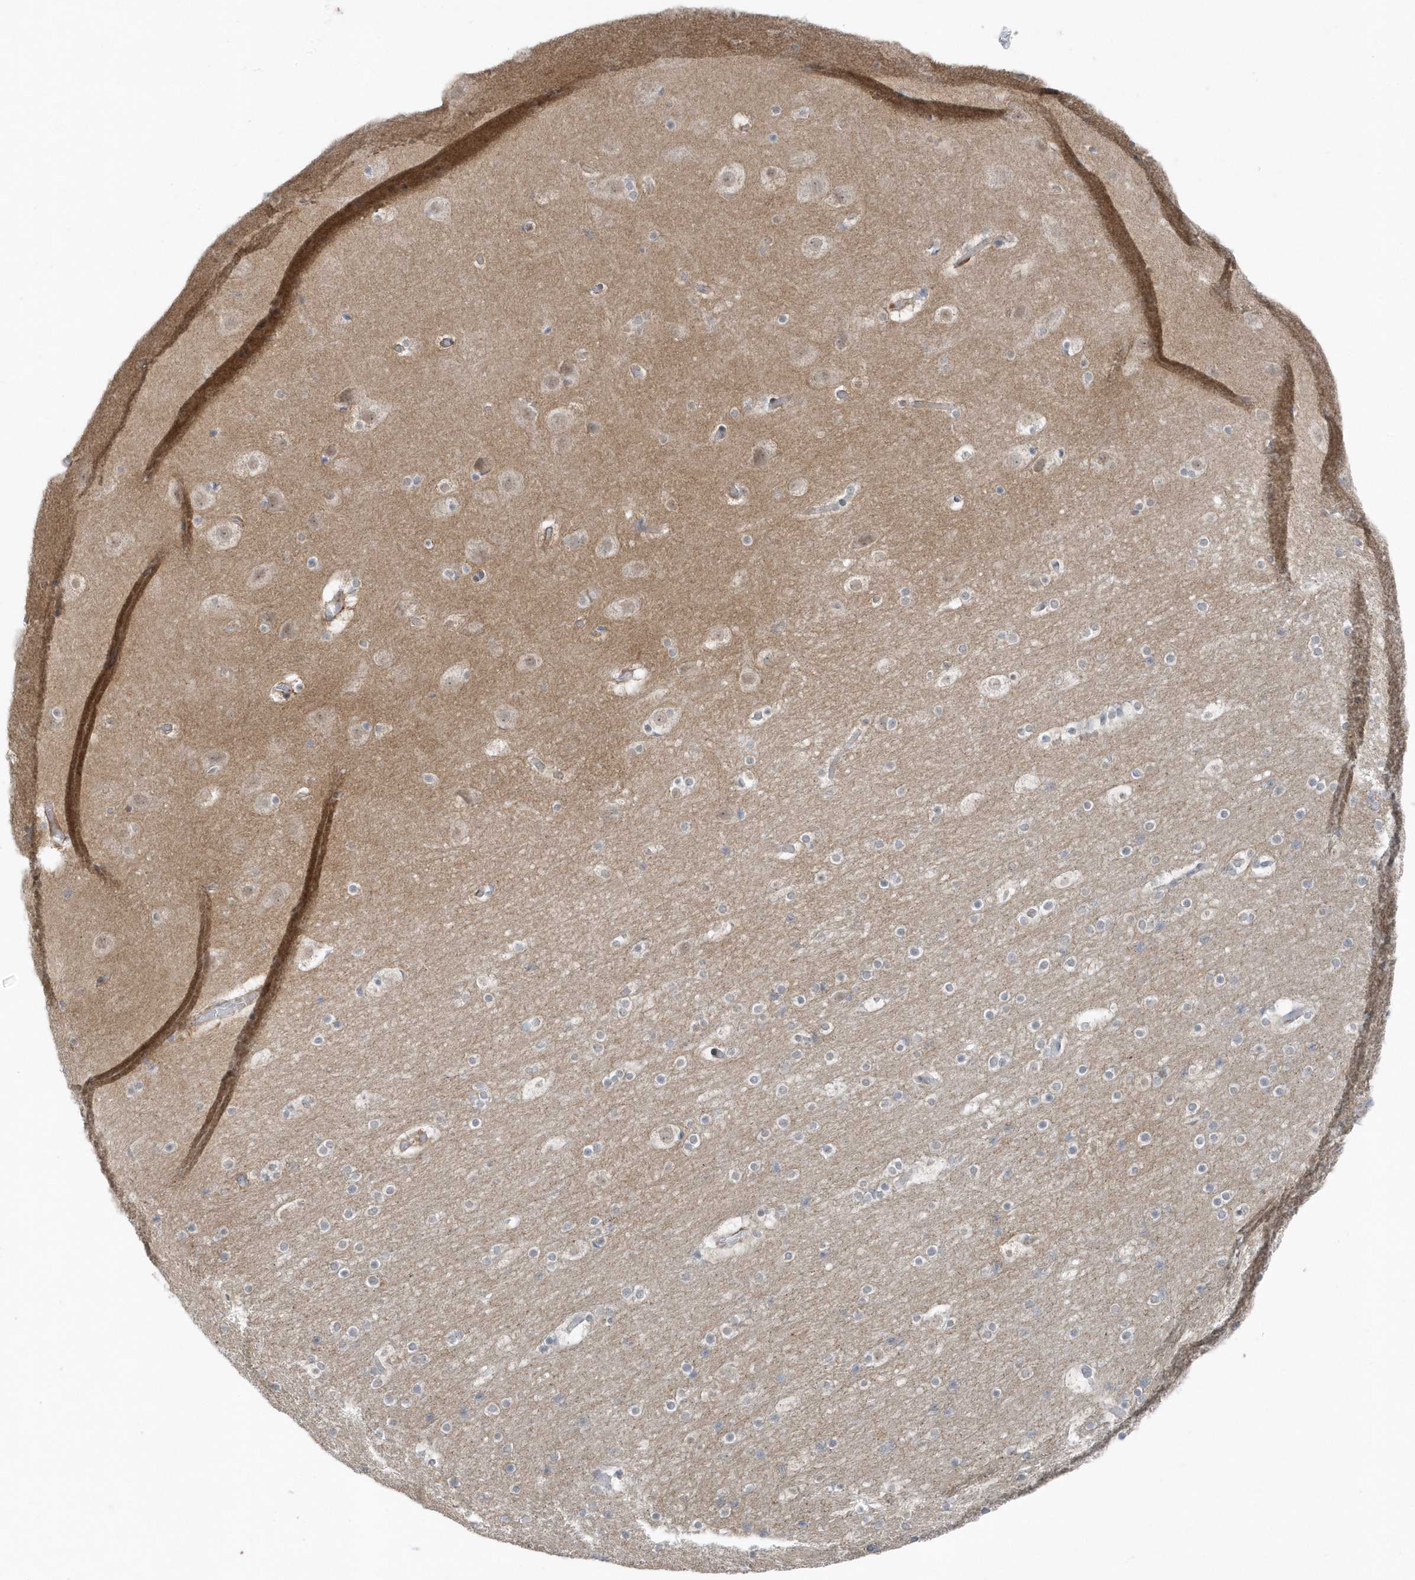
{"staining": {"intensity": "negative", "quantity": "none", "location": "none"}, "tissue": "cerebral cortex", "cell_type": "Endothelial cells", "image_type": "normal", "snomed": [{"axis": "morphology", "description": "Normal tissue, NOS"}, {"axis": "topography", "description": "Cerebral cortex"}], "caption": "Cerebral cortex stained for a protein using immunohistochemistry reveals no expression endothelial cells.", "gene": "PARD3B", "patient": {"sex": "male", "age": 57}}